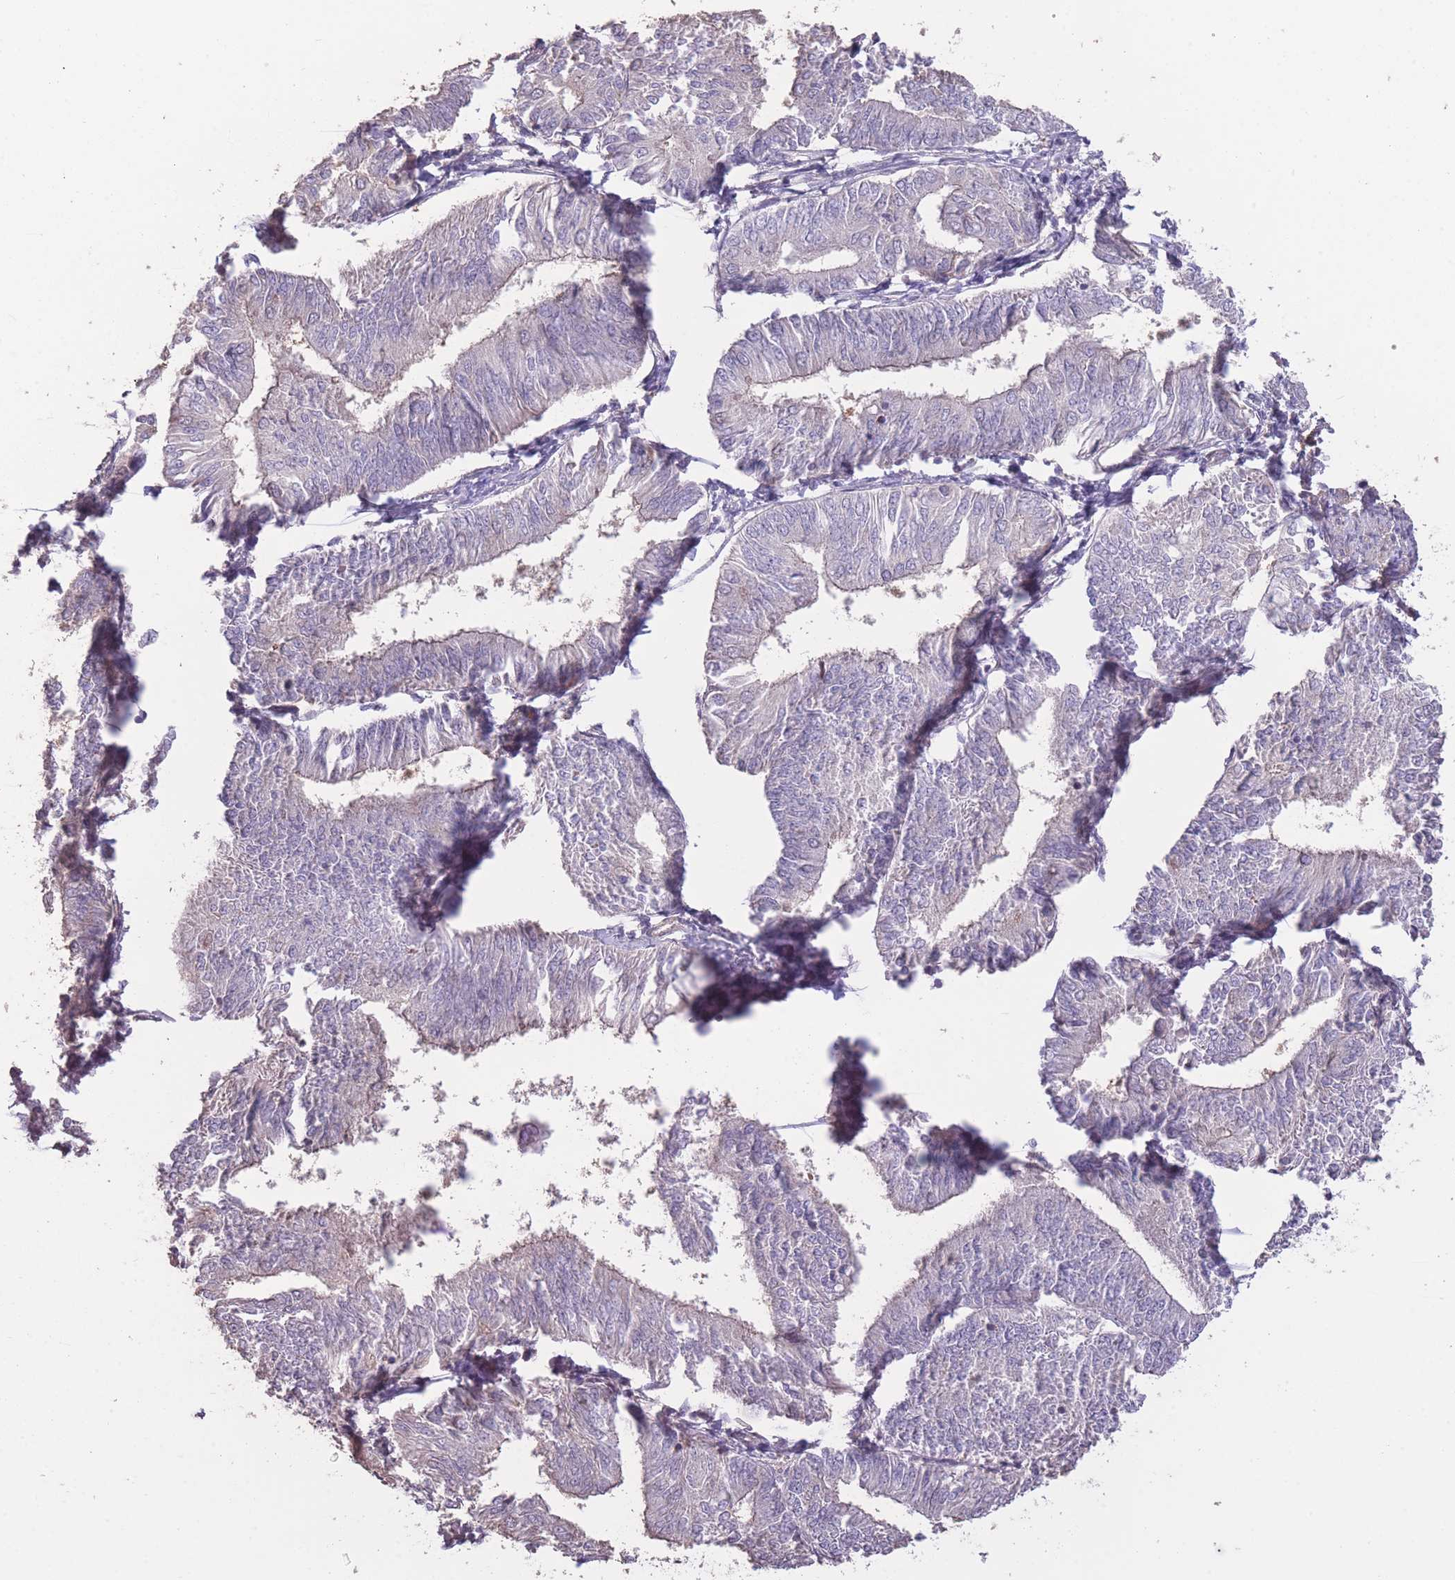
{"staining": {"intensity": "negative", "quantity": "none", "location": "none"}, "tissue": "endometrial cancer", "cell_type": "Tumor cells", "image_type": "cancer", "snomed": [{"axis": "morphology", "description": "Adenocarcinoma, NOS"}, {"axis": "topography", "description": "Endometrium"}], "caption": "Human endometrial cancer (adenocarcinoma) stained for a protein using immunohistochemistry shows no positivity in tumor cells.", "gene": "RSPH10B", "patient": {"sex": "female", "age": 58}}